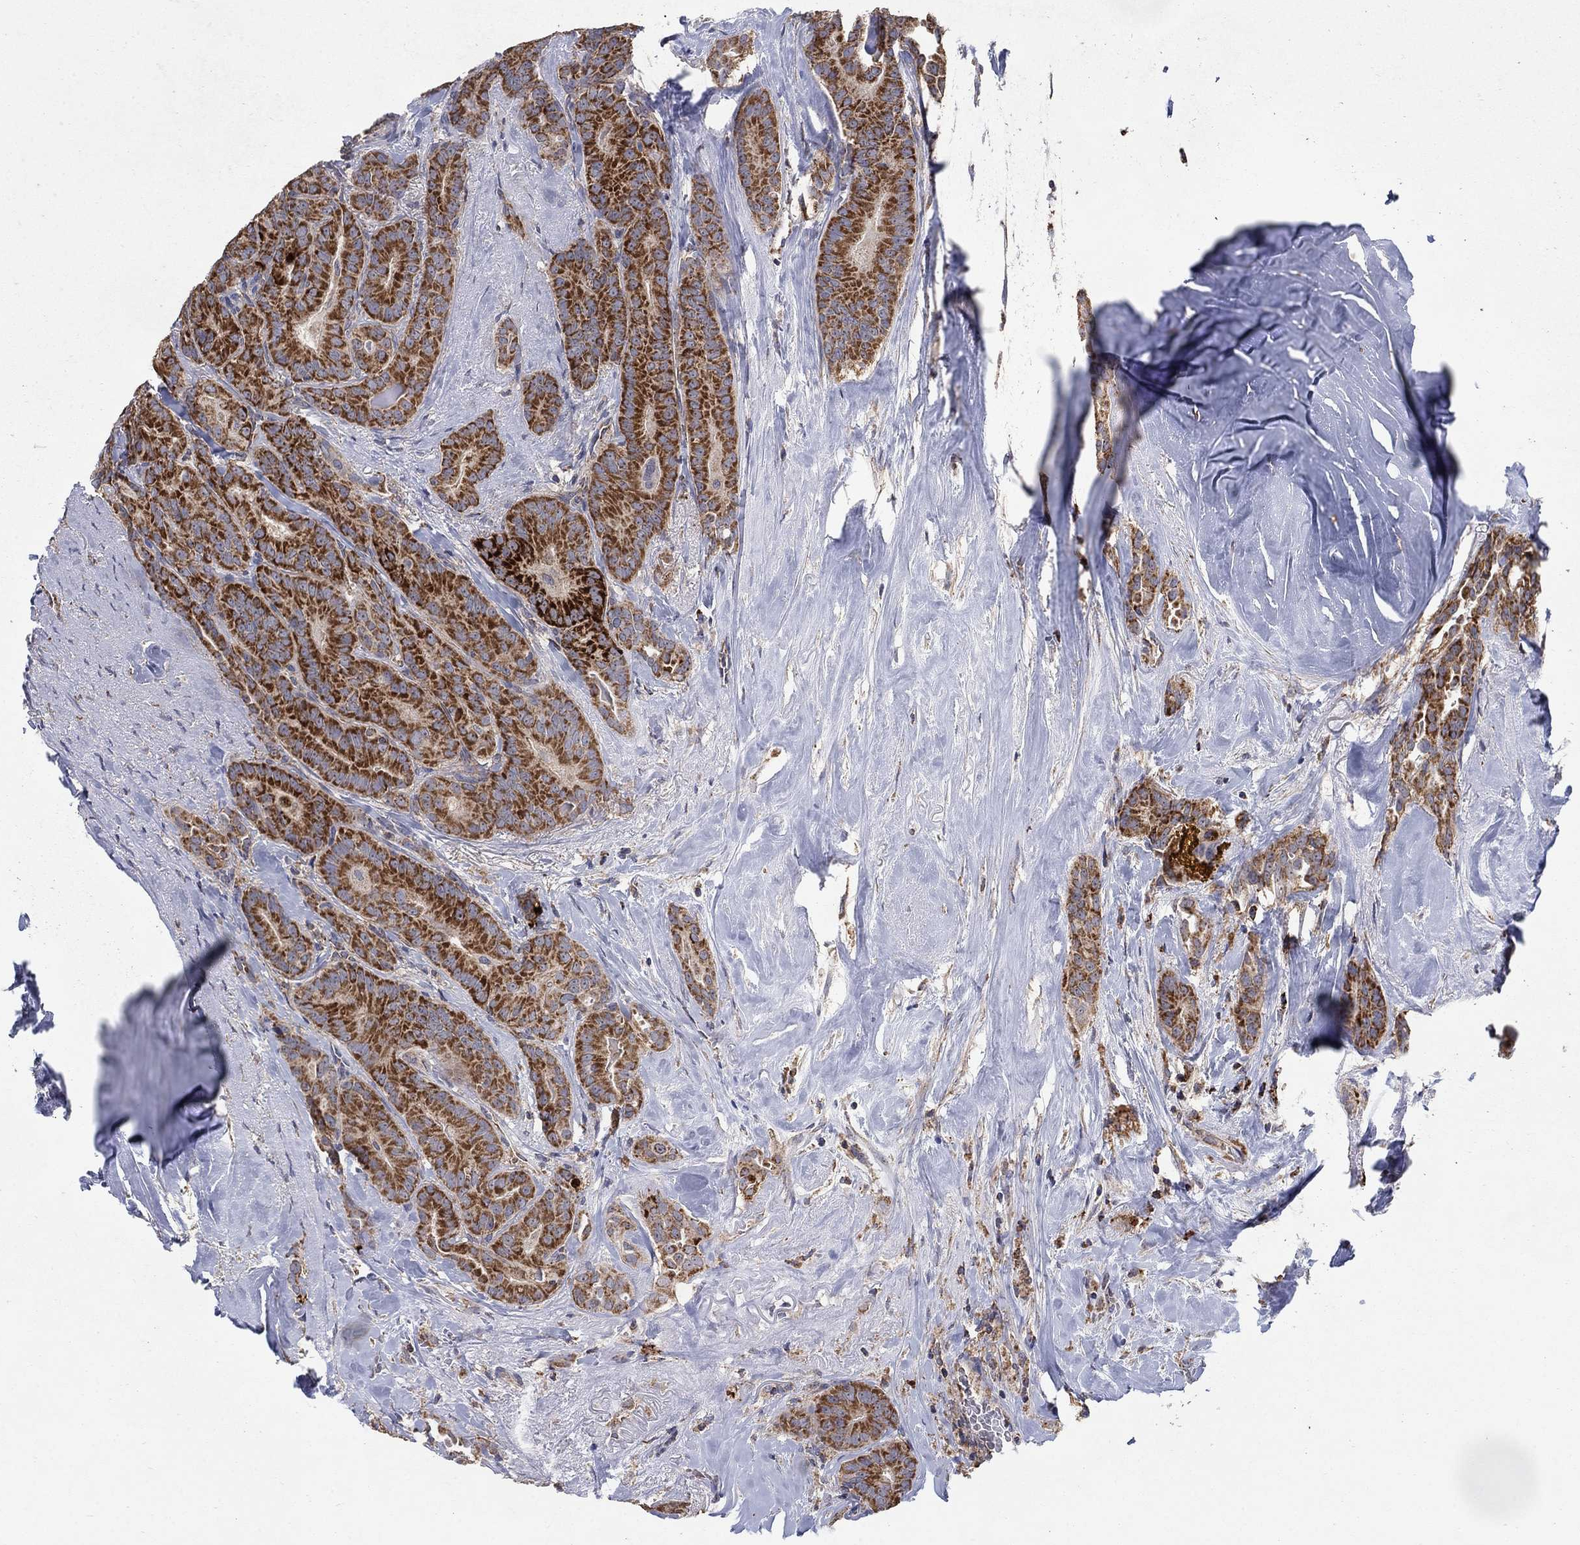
{"staining": {"intensity": "strong", "quantity": ">75%", "location": "cytoplasmic/membranous"}, "tissue": "thyroid cancer", "cell_type": "Tumor cells", "image_type": "cancer", "snomed": [{"axis": "morphology", "description": "Papillary adenocarcinoma, NOS"}, {"axis": "topography", "description": "Thyroid gland"}], "caption": "Protein expression analysis of thyroid cancer shows strong cytoplasmic/membranous positivity in approximately >75% of tumor cells.", "gene": "GPSM1", "patient": {"sex": "male", "age": 61}}